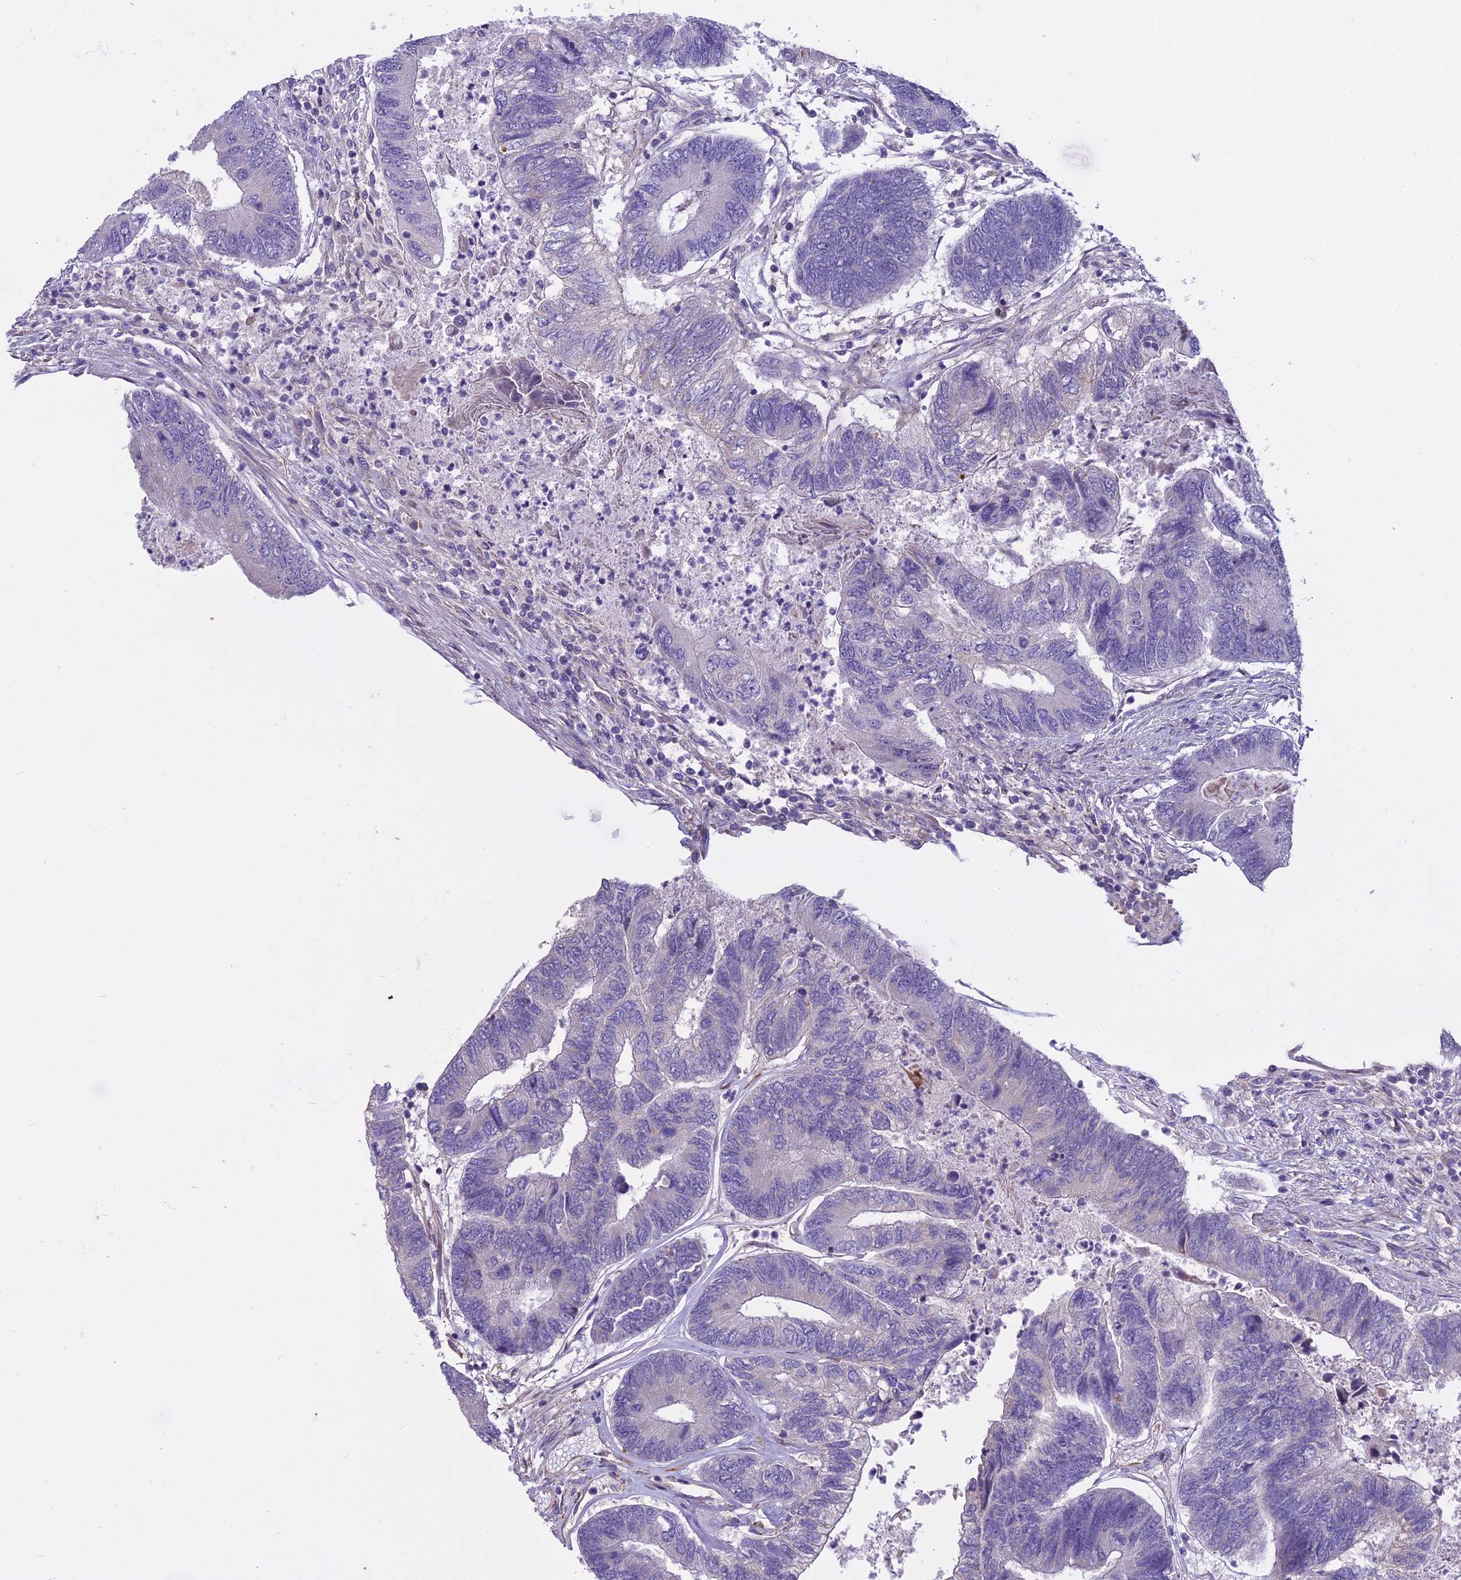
{"staining": {"intensity": "negative", "quantity": "none", "location": "none"}, "tissue": "colorectal cancer", "cell_type": "Tumor cells", "image_type": "cancer", "snomed": [{"axis": "morphology", "description": "Adenocarcinoma, NOS"}, {"axis": "topography", "description": "Colon"}], "caption": "DAB immunohistochemical staining of human colorectal cancer demonstrates no significant staining in tumor cells.", "gene": "DUS2", "patient": {"sex": "female", "age": 67}}